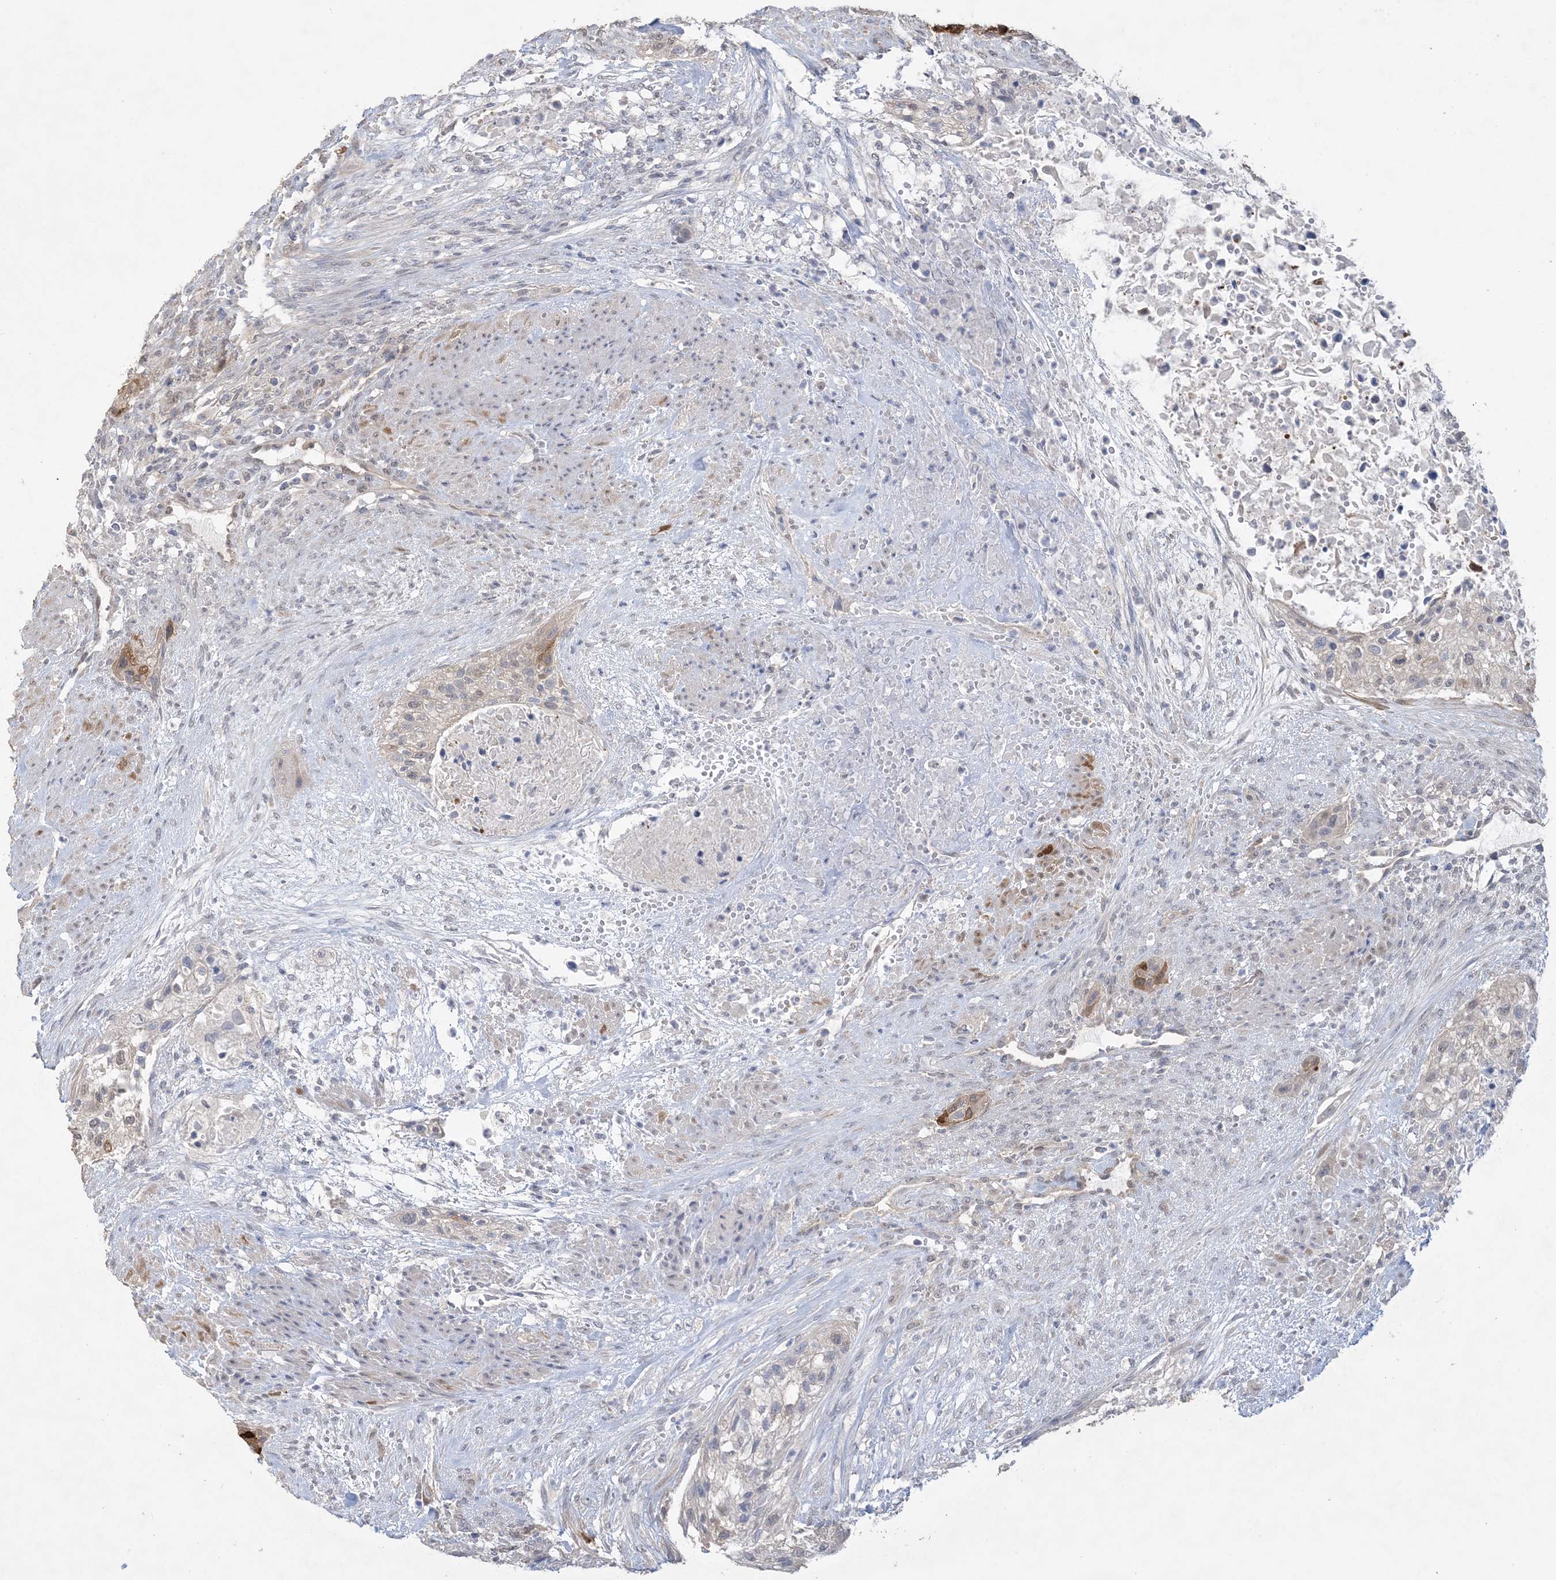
{"staining": {"intensity": "strong", "quantity": "25%-75%", "location": "cytoplasmic/membranous,nuclear"}, "tissue": "urothelial cancer", "cell_type": "Tumor cells", "image_type": "cancer", "snomed": [{"axis": "morphology", "description": "Urothelial carcinoma, High grade"}, {"axis": "topography", "description": "Urinary bladder"}], "caption": "Immunohistochemical staining of human high-grade urothelial carcinoma displays strong cytoplasmic/membranous and nuclear protein staining in approximately 25%-75% of tumor cells.", "gene": "HMGCS1", "patient": {"sex": "male", "age": 35}}